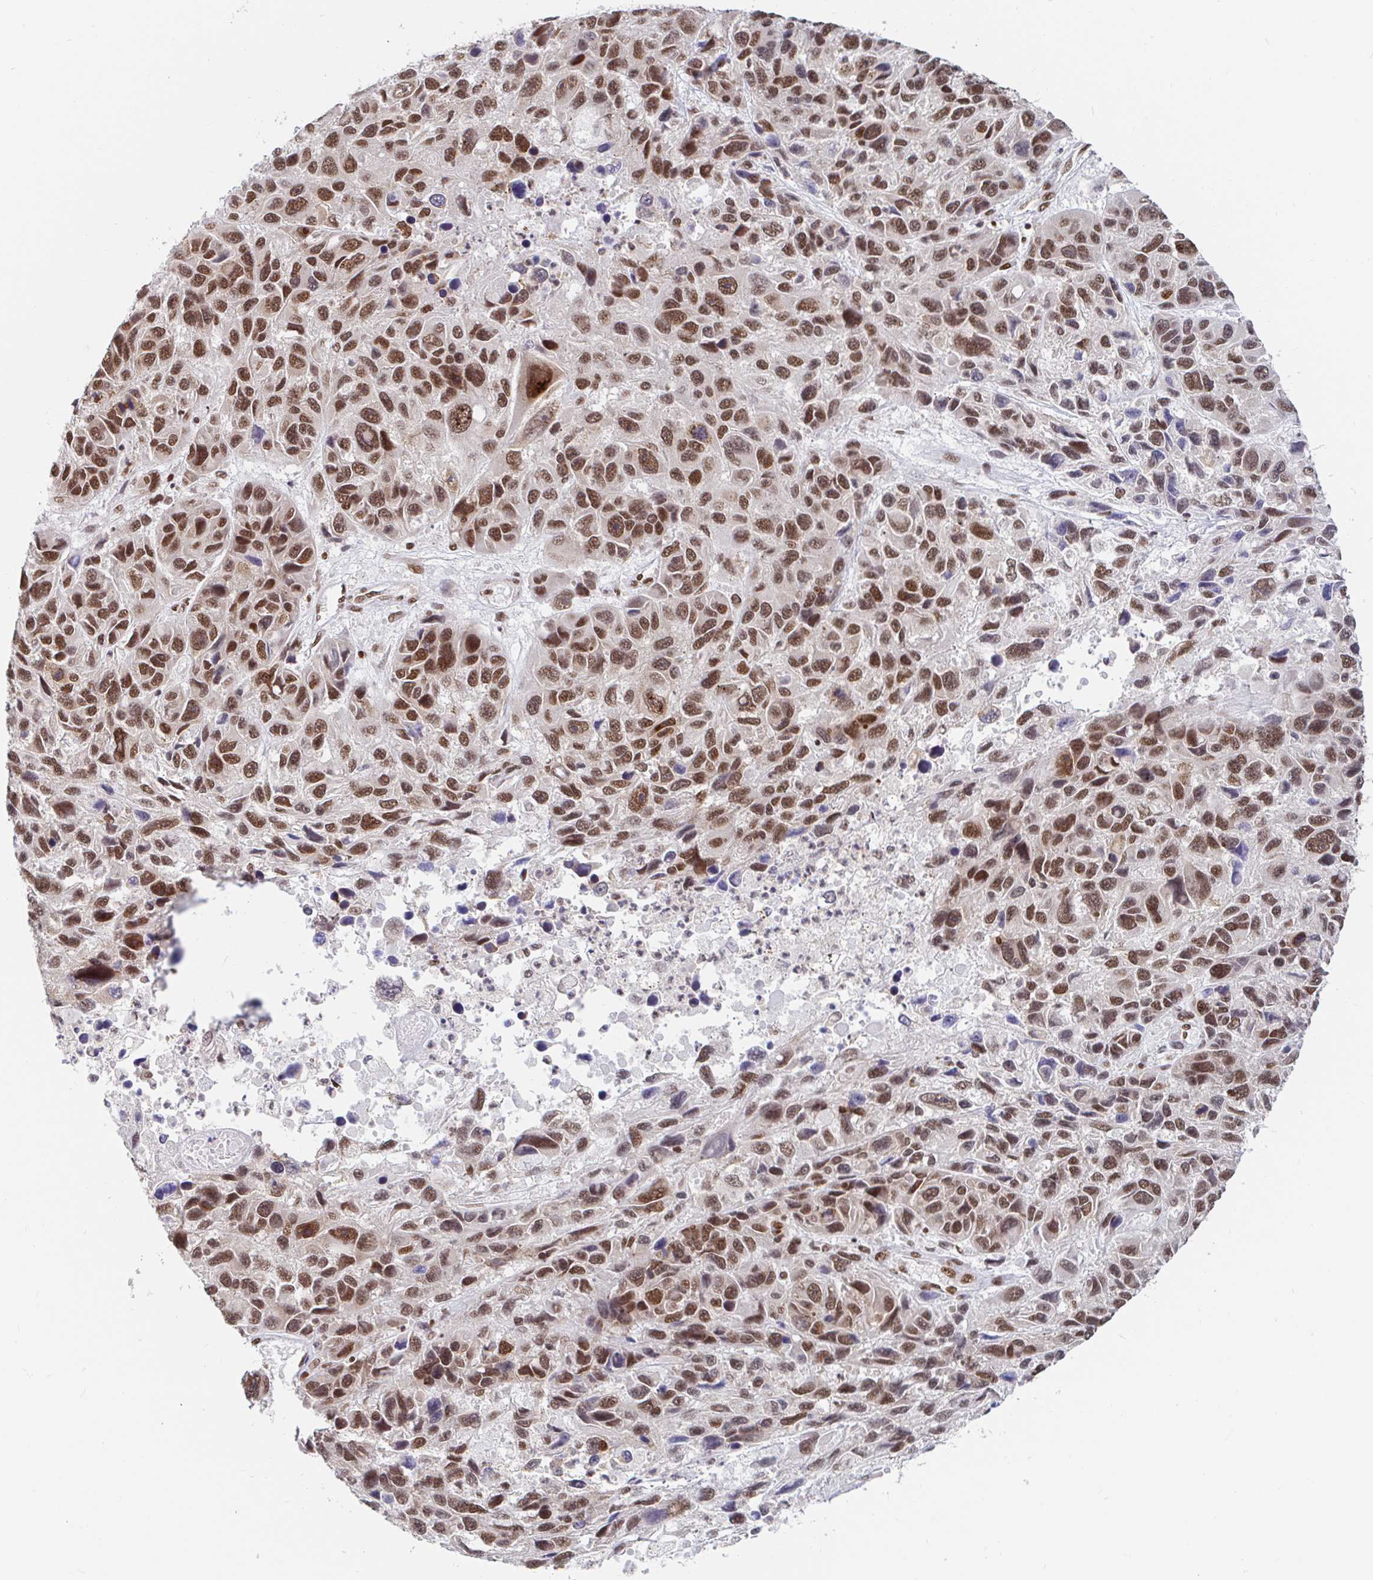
{"staining": {"intensity": "moderate", "quantity": ">75%", "location": "nuclear"}, "tissue": "melanoma", "cell_type": "Tumor cells", "image_type": "cancer", "snomed": [{"axis": "morphology", "description": "Malignant melanoma, NOS"}, {"axis": "topography", "description": "Skin"}], "caption": "Immunohistochemical staining of human malignant melanoma reveals medium levels of moderate nuclear expression in approximately >75% of tumor cells.", "gene": "RBMX", "patient": {"sex": "male", "age": 53}}